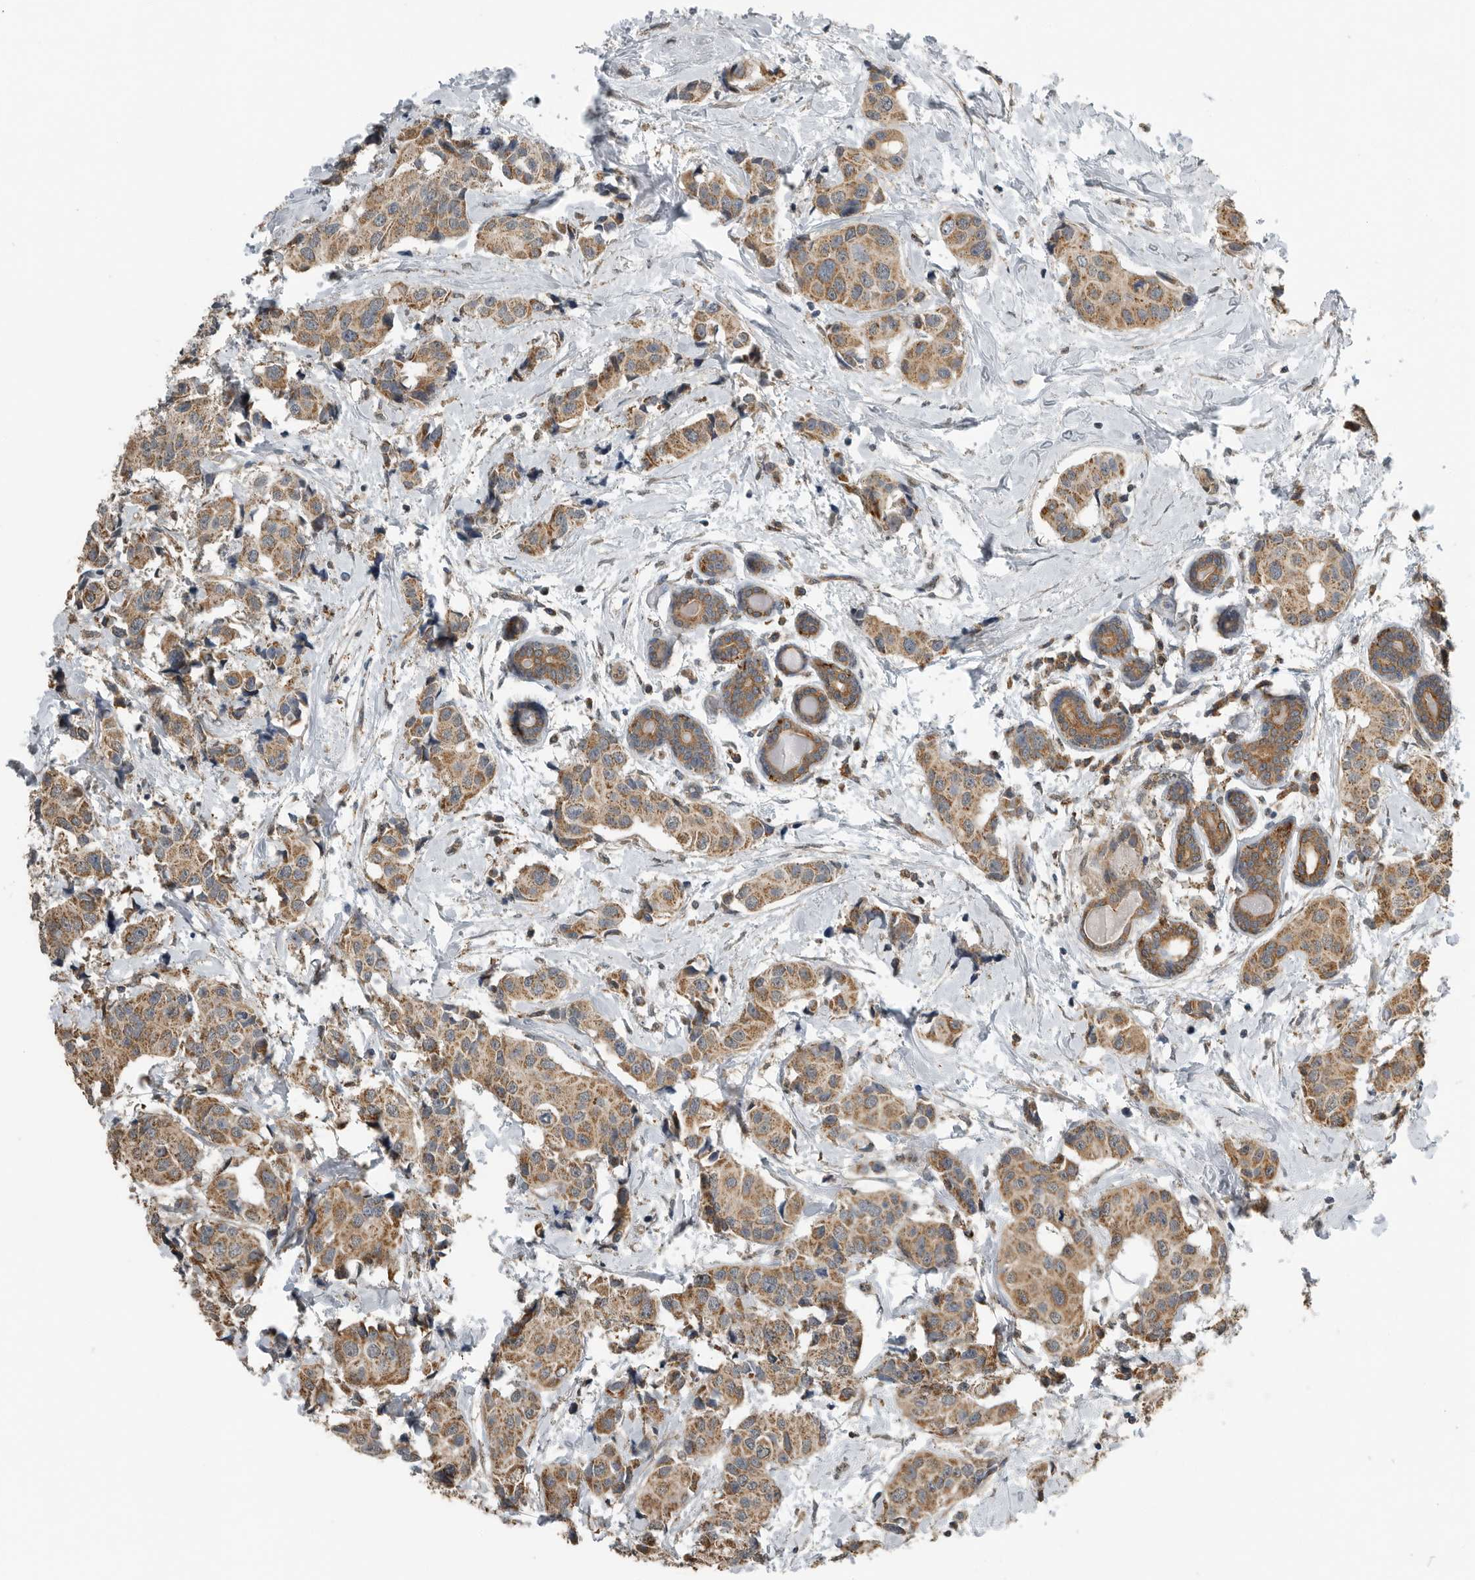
{"staining": {"intensity": "moderate", "quantity": ">75%", "location": "cytoplasmic/membranous"}, "tissue": "breast cancer", "cell_type": "Tumor cells", "image_type": "cancer", "snomed": [{"axis": "morphology", "description": "Normal tissue, NOS"}, {"axis": "morphology", "description": "Duct carcinoma"}, {"axis": "topography", "description": "Breast"}], "caption": "Breast cancer stained for a protein displays moderate cytoplasmic/membranous positivity in tumor cells.", "gene": "AFAP1", "patient": {"sex": "female", "age": 39}}